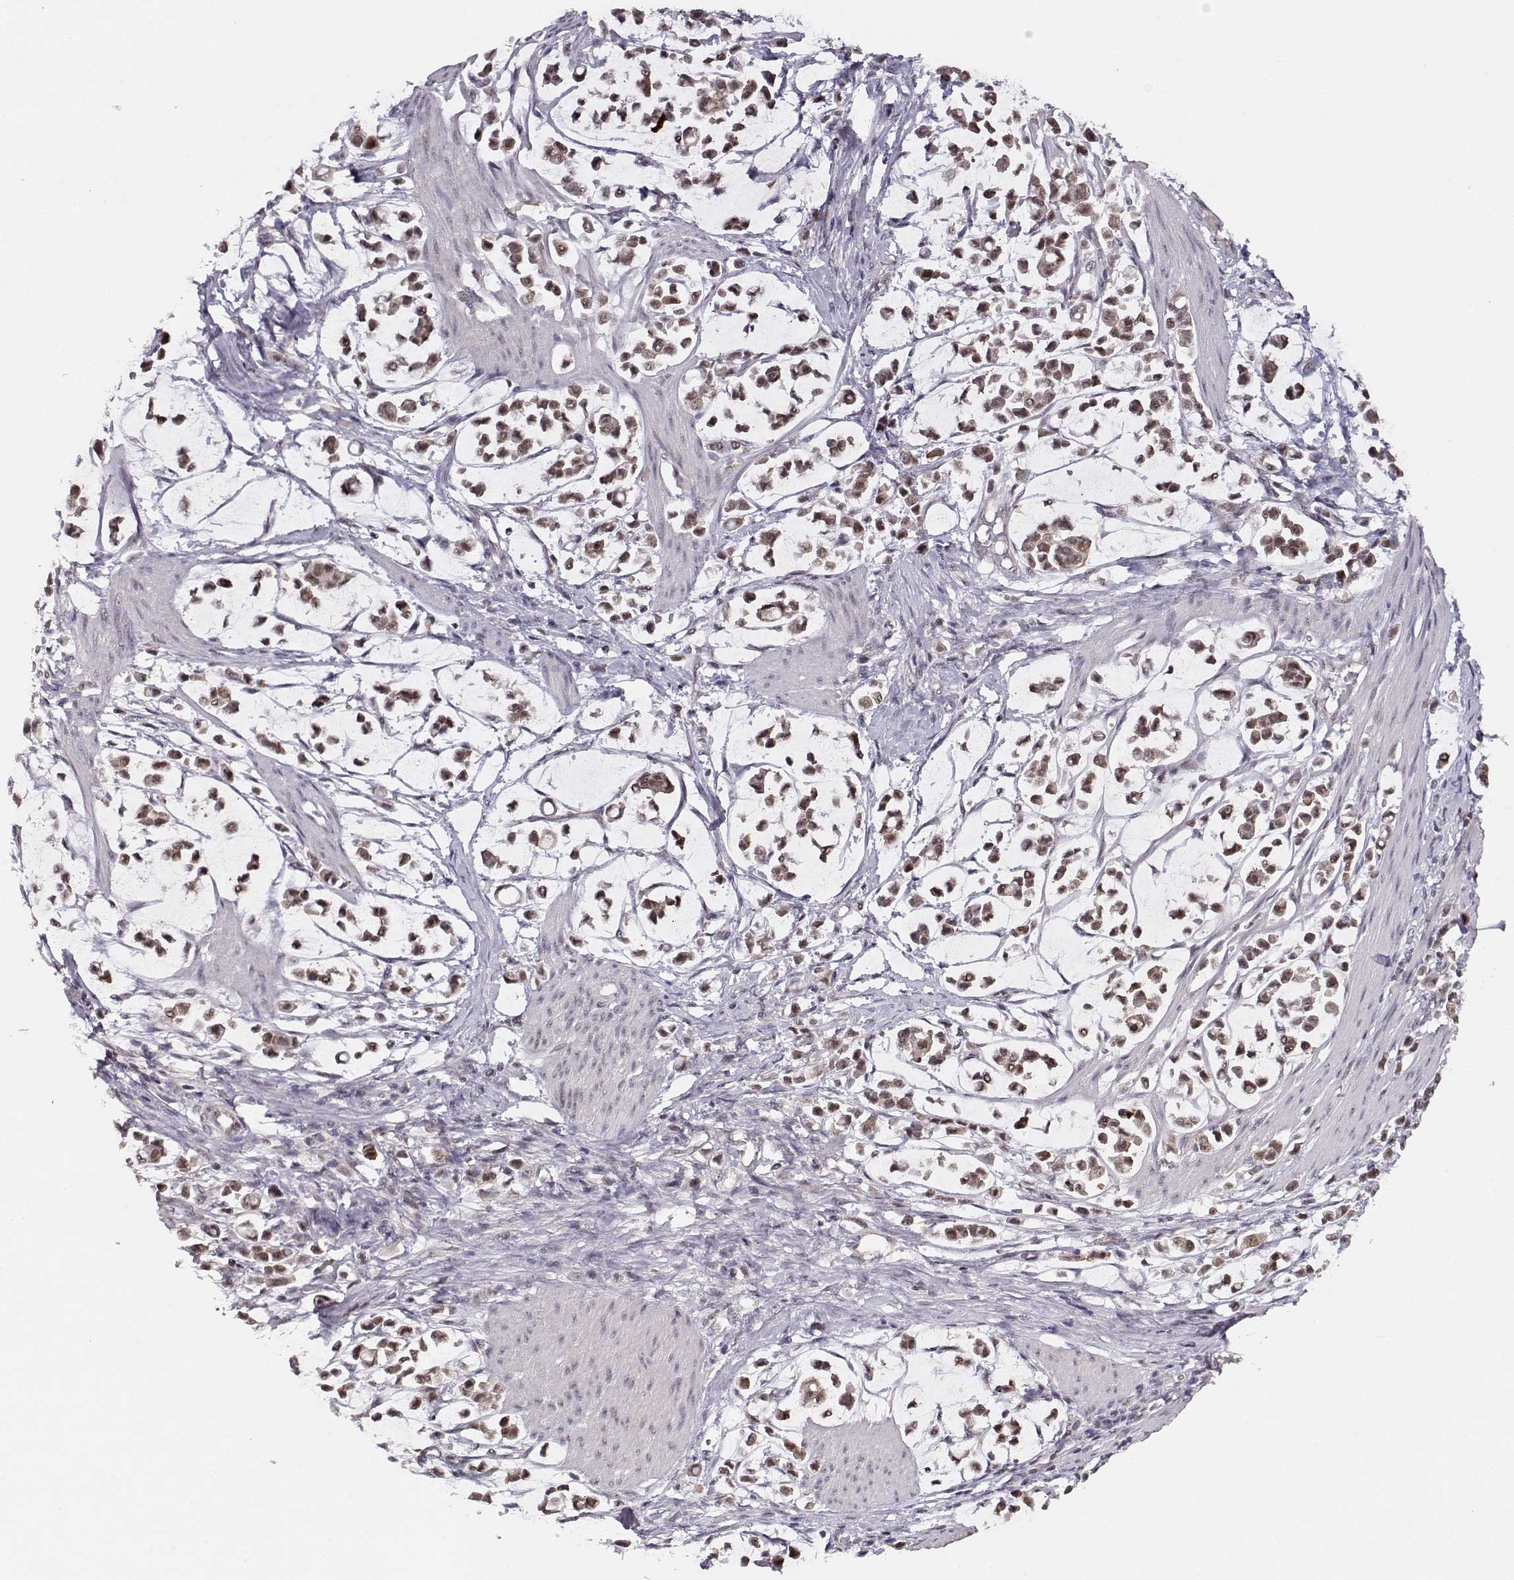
{"staining": {"intensity": "moderate", "quantity": "<25%", "location": "nuclear"}, "tissue": "stomach cancer", "cell_type": "Tumor cells", "image_type": "cancer", "snomed": [{"axis": "morphology", "description": "Adenocarcinoma, NOS"}, {"axis": "topography", "description": "Stomach"}], "caption": "Immunohistochemistry staining of stomach adenocarcinoma, which shows low levels of moderate nuclear expression in about <25% of tumor cells indicating moderate nuclear protein staining. The staining was performed using DAB (brown) for protein detection and nuclei were counterstained in hematoxylin (blue).", "gene": "CSNK2A1", "patient": {"sex": "male", "age": 82}}